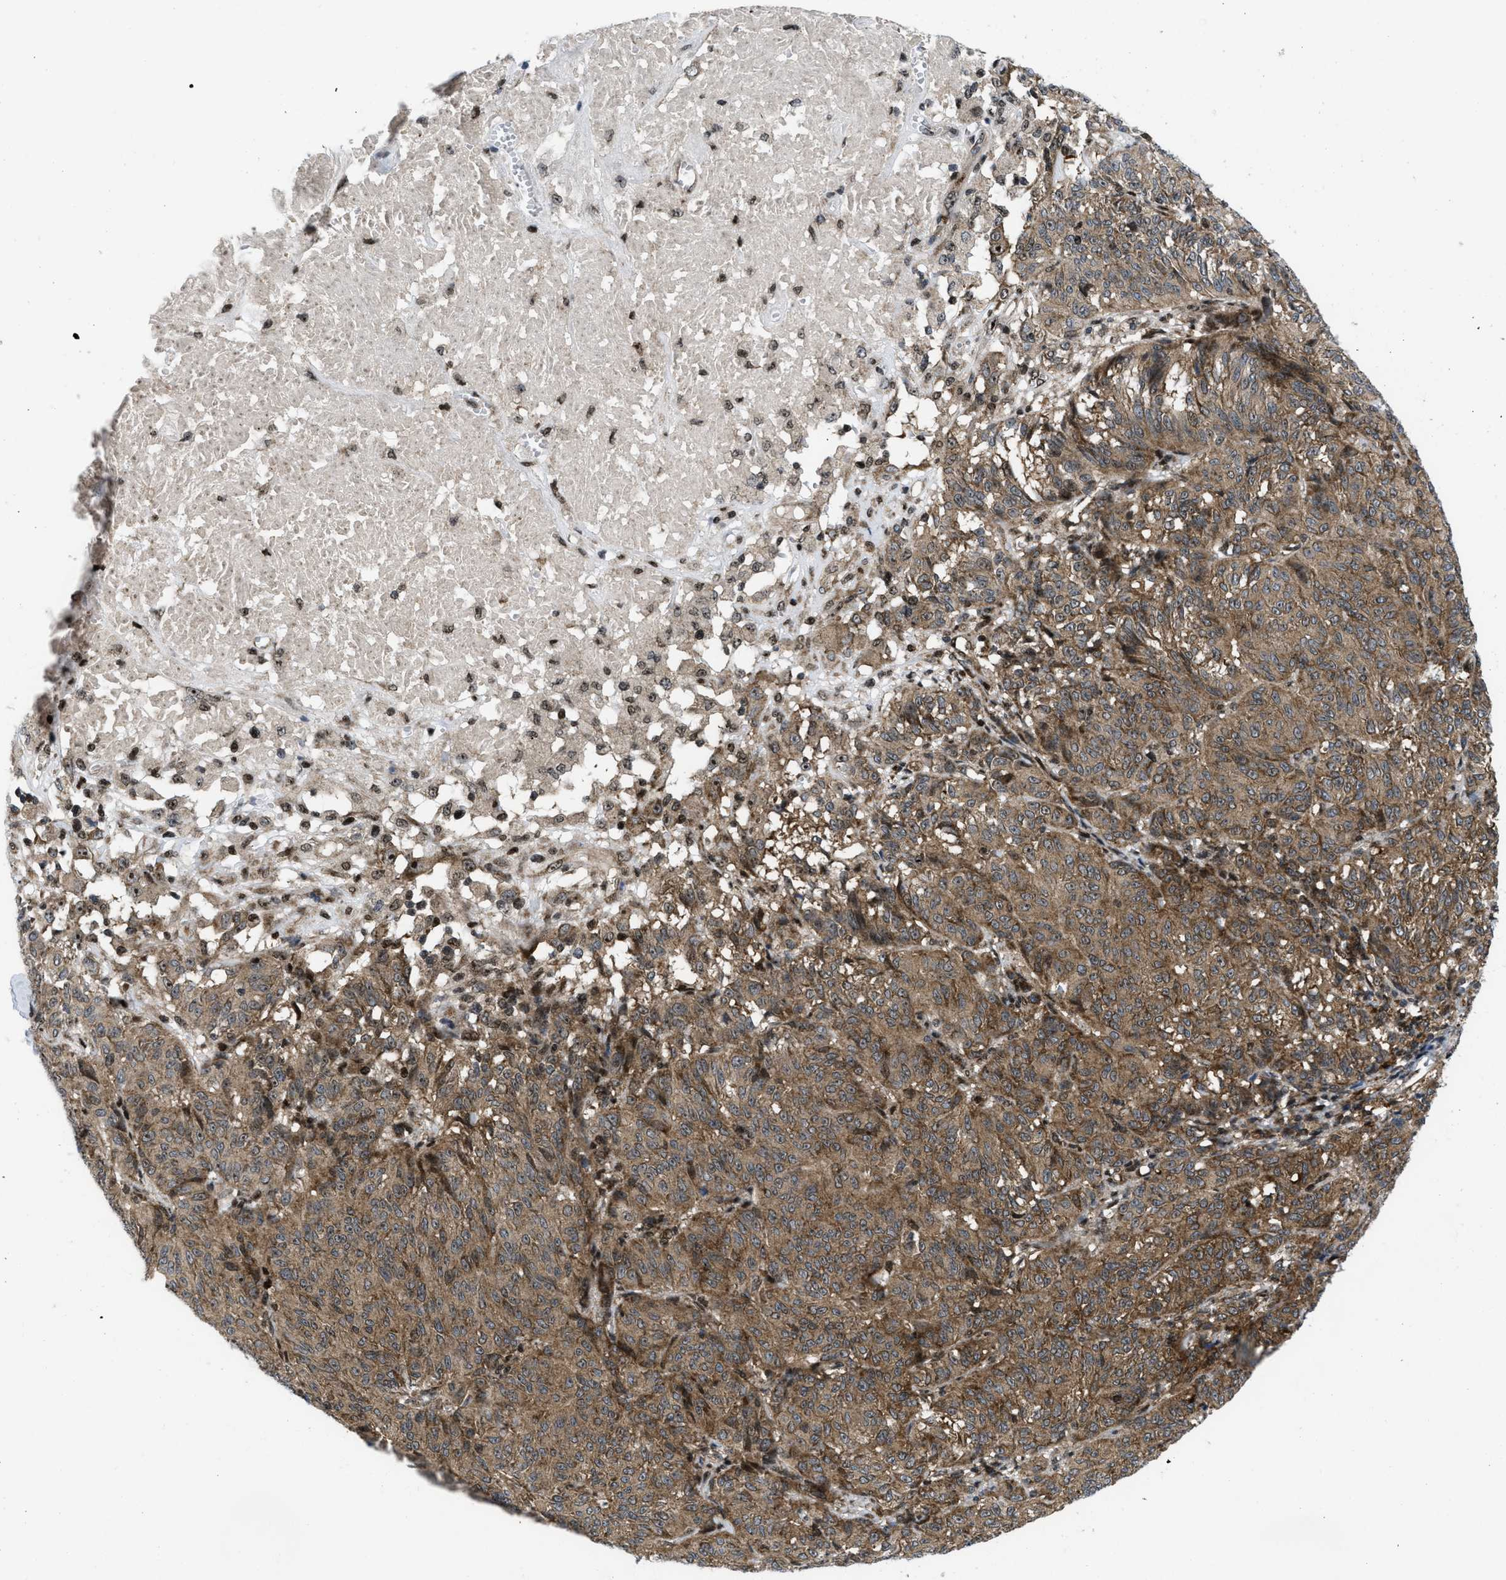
{"staining": {"intensity": "moderate", "quantity": ">75%", "location": "cytoplasmic/membranous"}, "tissue": "melanoma", "cell_type": "Tumor cells", "image_type": "cancer", "snomed": [{"axis": "morphology", "description": "Malignant melanoma, NOS"}, {"axis": "topography", "description": "Skin"}], "caption": "Malignant melanoma stained for a protein demonstrates moderate cytoplasmic/membranous positivity in tumor cells. (brown staining indicates protein expression, while blue staining denotes nuclei).", "gene": "PPP2CB", "patient": {"sex": "female", "age": 72}}